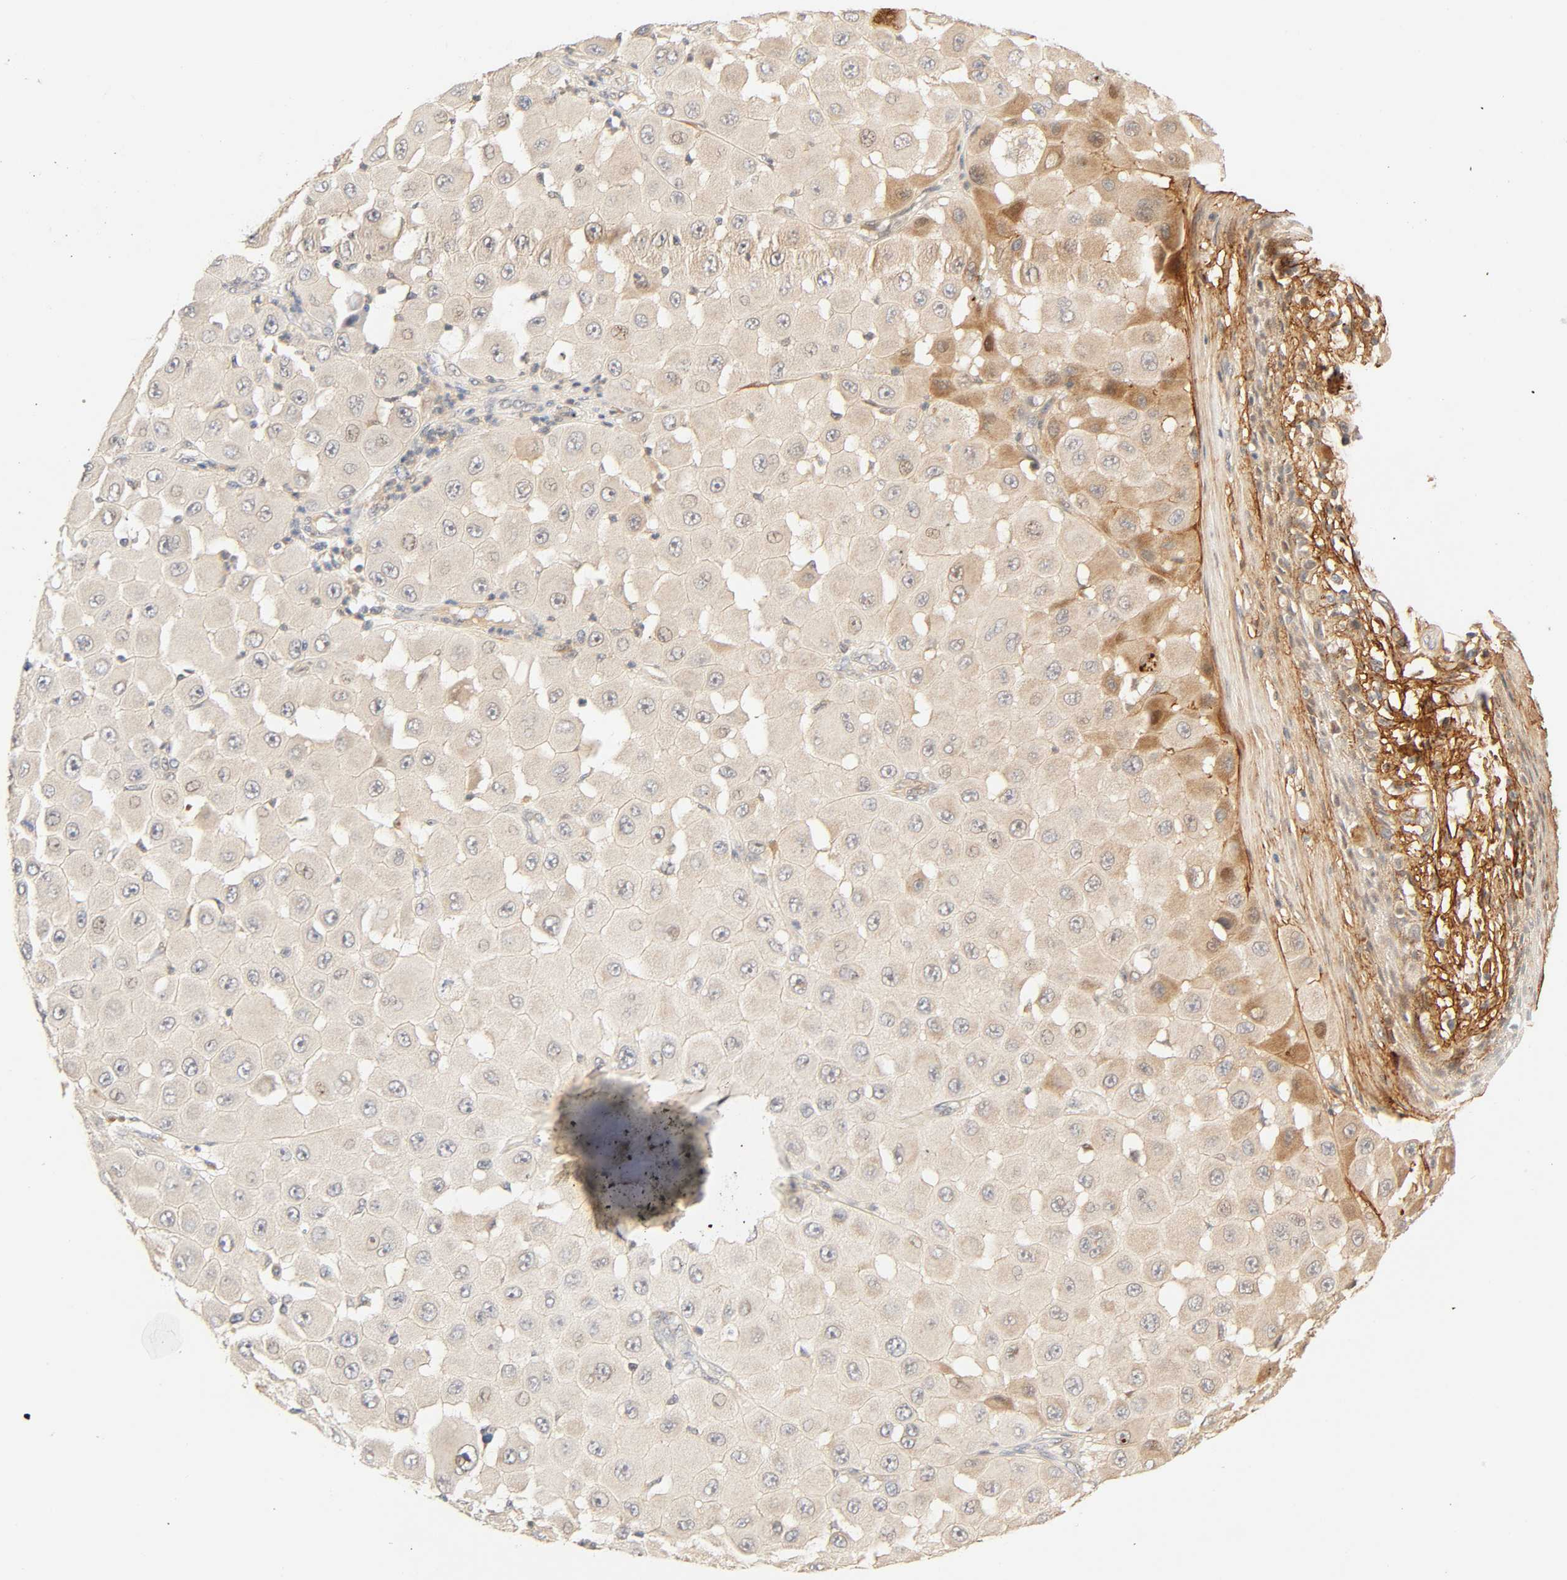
{"staining": {"intensity": "negative", "quantity": "none", "location": "none"}, "tissue": "melanoma", "cell_type": "Tumor cells", "image_type": "cancer", "snomed": [{"axis": "morphology", "description": "Malignant melanoma, NOS"}, {"axis": "topography", "description": "Skin"}], "caption": "IHC of melanoma shows no positivity in tumor cells. (DAB IHC with hematoxylin counter stain).", "gene": "CACNA1G", "patient": {"sex": "female", "age": 81}}